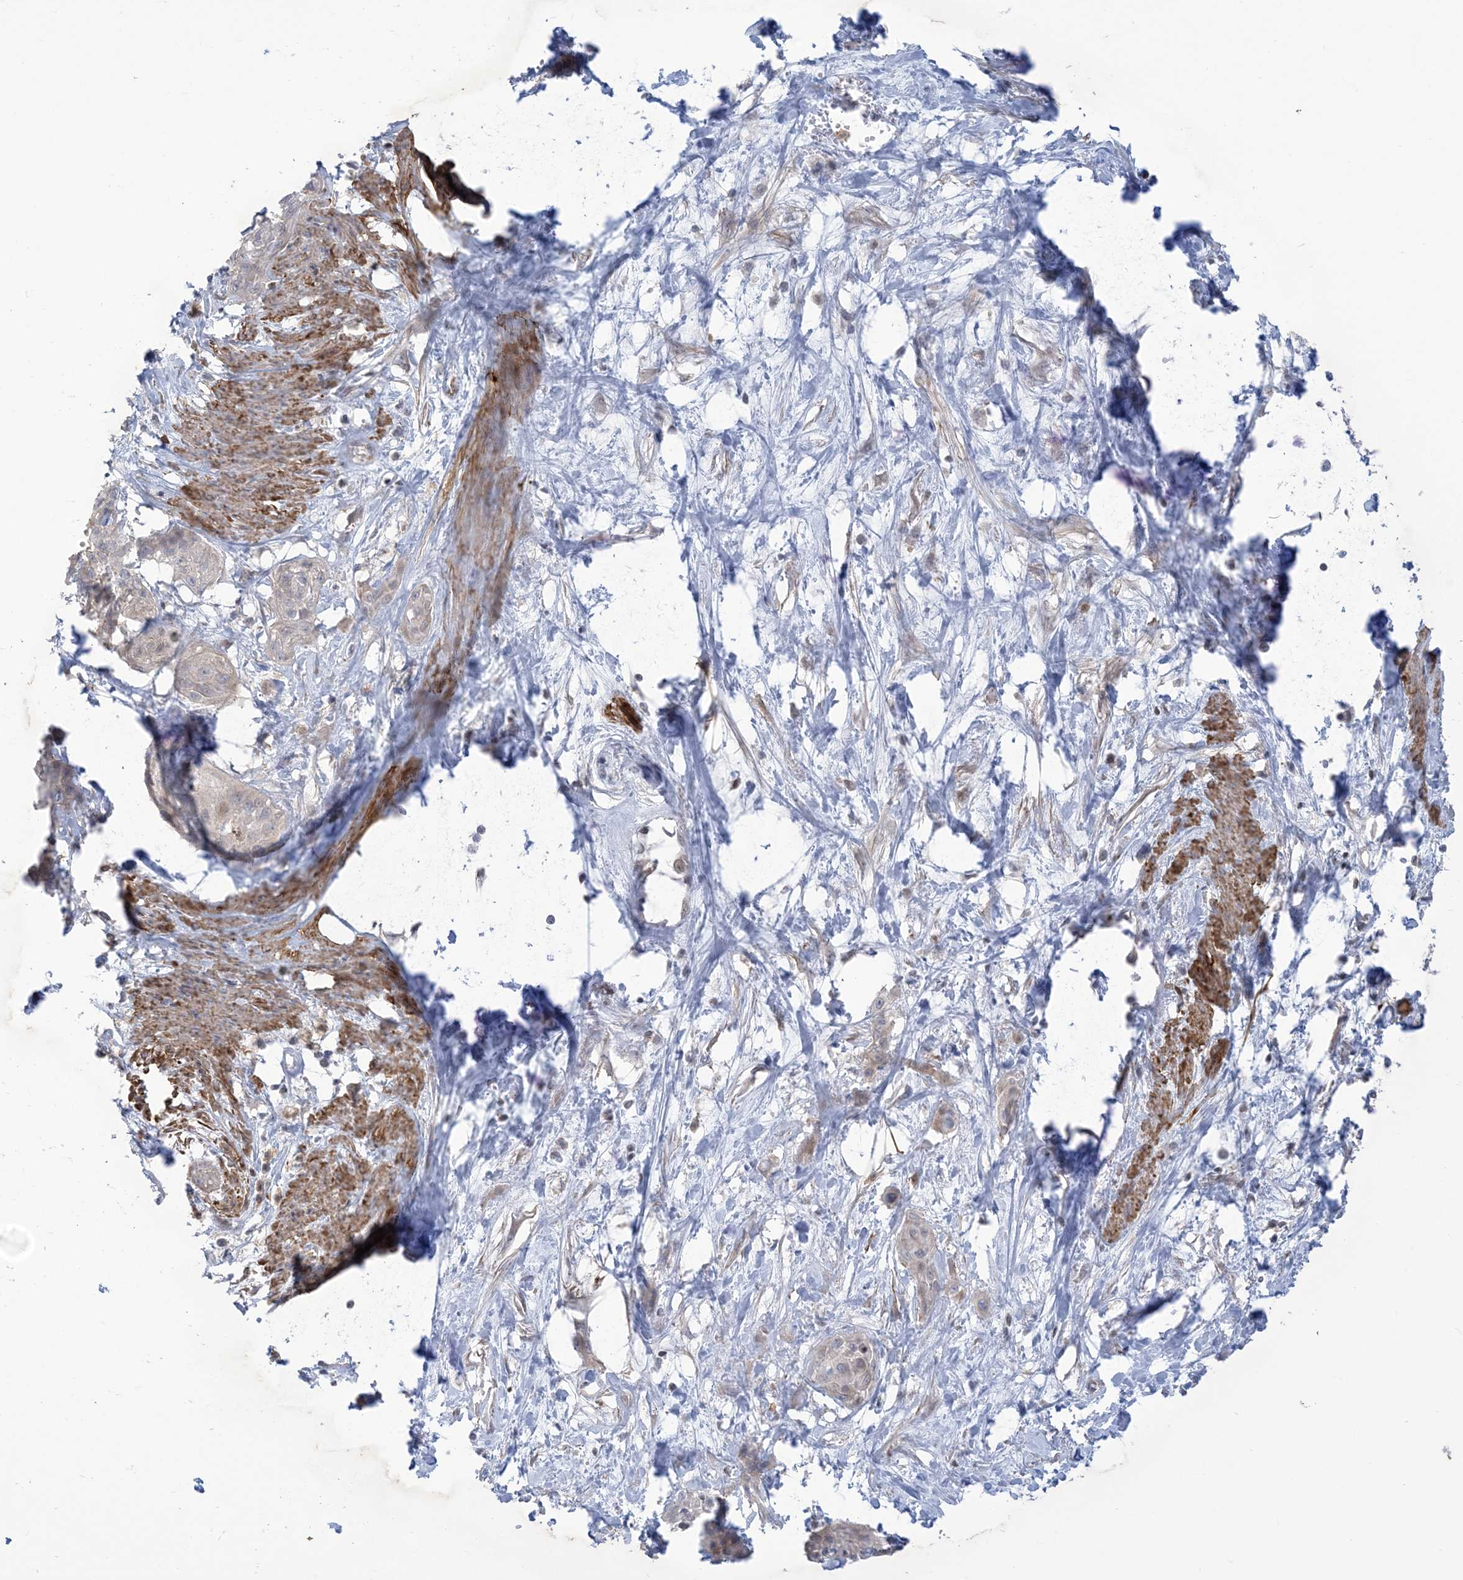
{"staining": {"intensity": "negative", "quantity": "none", "location": "none"}, "tissue": "cervical cancer", "cell_type": "Tumor cells", "image_type": "cancer", "snomed": [{"axis": "morphology", "description": "Squamous cell carcinoma, NOS"}, {"axis": "topography", "description": "Cervix"}], "caption": "DAB immunohistochemical staining of human cervical squamous cell carcinoma displays no significant expression in tumor cells. Nuclei are stained in blue.", "gene": "AFTPH", "patient": {"sex": "female", "age": 57}}